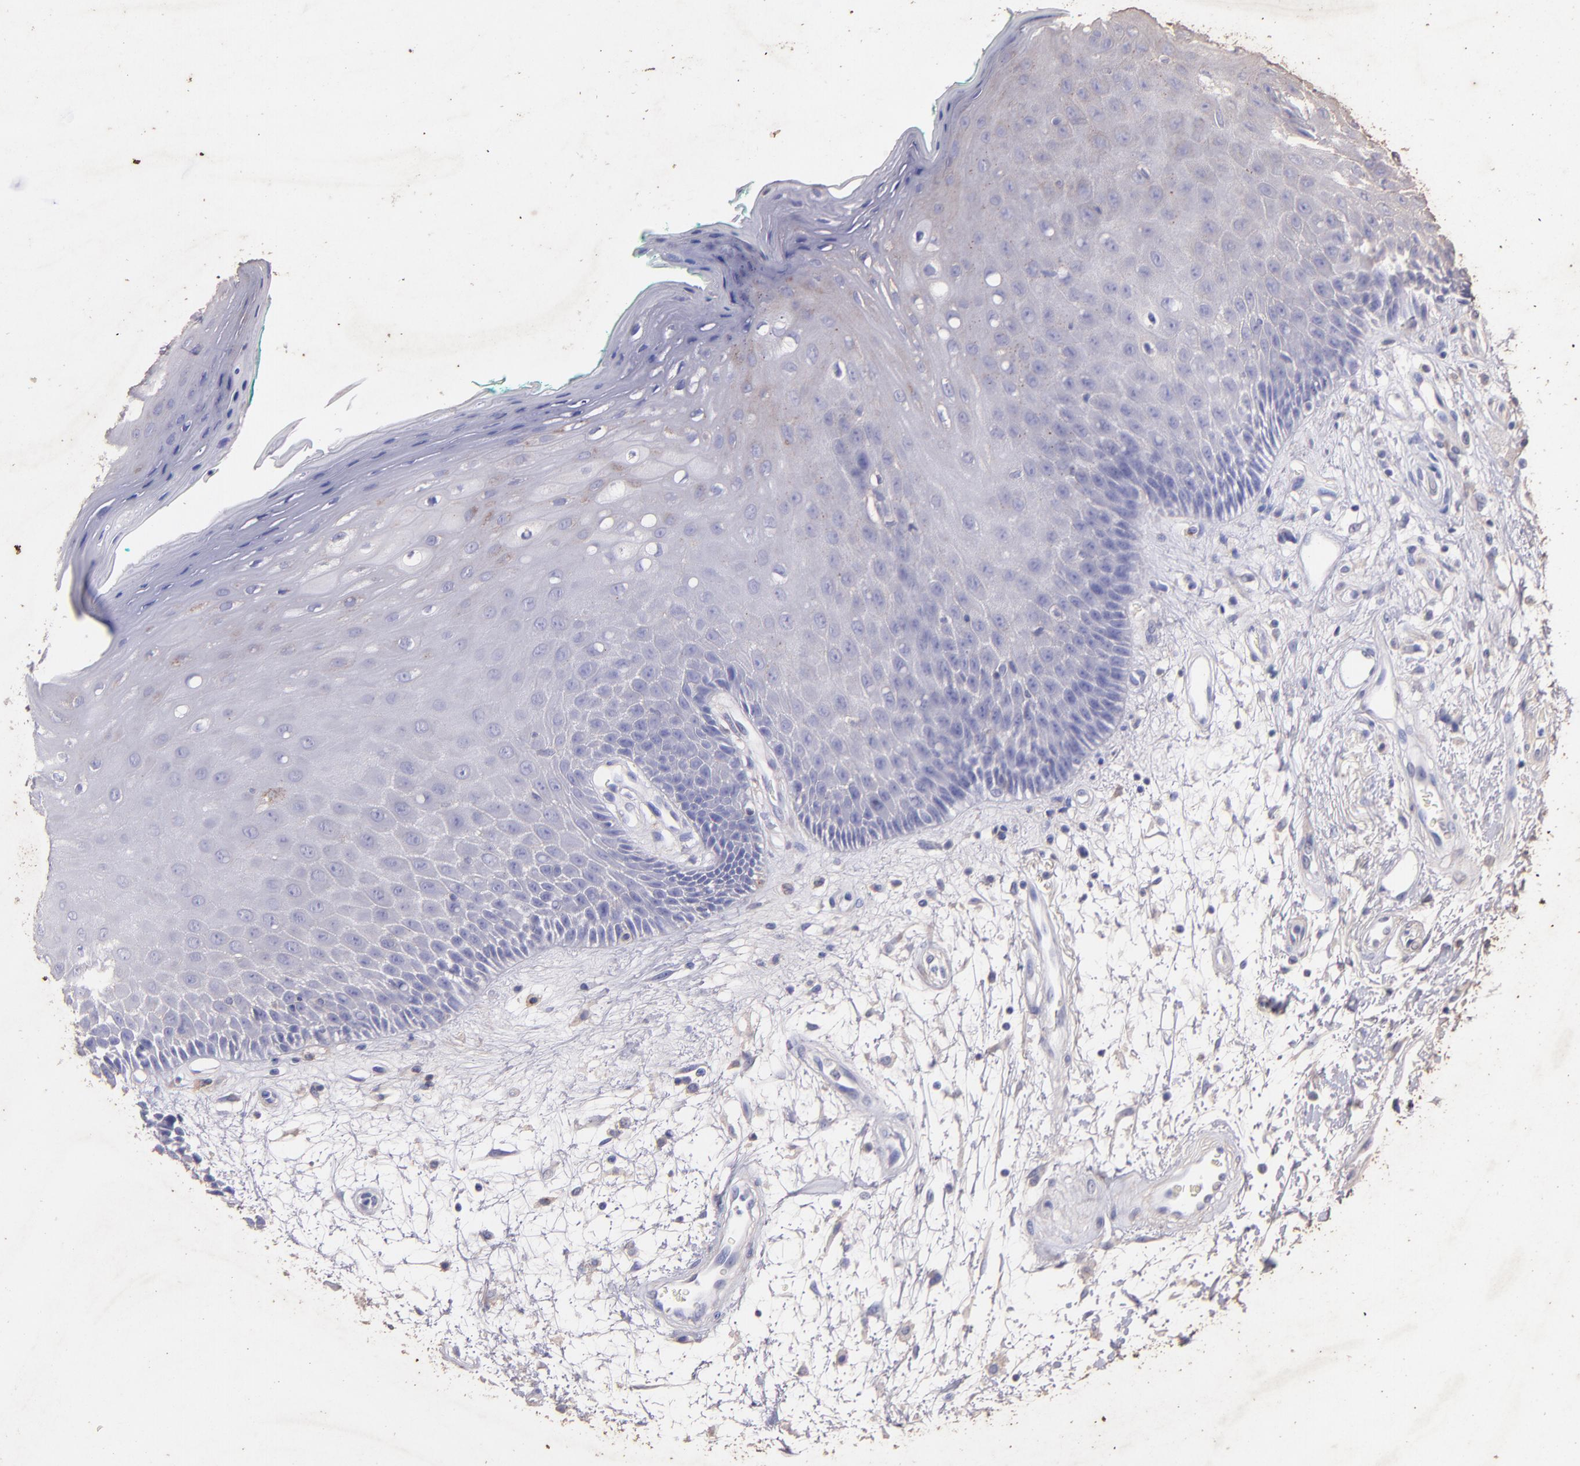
{"staining": {"intensity": "weak", "quantity": "<25%", "location": "cytoplasmic/membranous"}, "tissue": "oral mucosa", "cell_type": "Squamous epithelial cells", "image_type": "normal", "snomed": [{"axis": "morphology", "description": "Normal tissue, NOS"}, {"axis": "morphology", "description": "Squamous cell carcinoma, NOS"}, {"axis": "topography", "description": "Skeletal muscle"}, {"axis": "topography", "description": "Oral tissue"}, {"axis": "topography", "description": "Head-Neck"}], "caption": "This is an immunohistochemistry (IHC) image of normal oral mucosa. There is no expression in squamous epithelial cells.", "gene": "RET", "patient": {"sex": "female", "age": 84}}